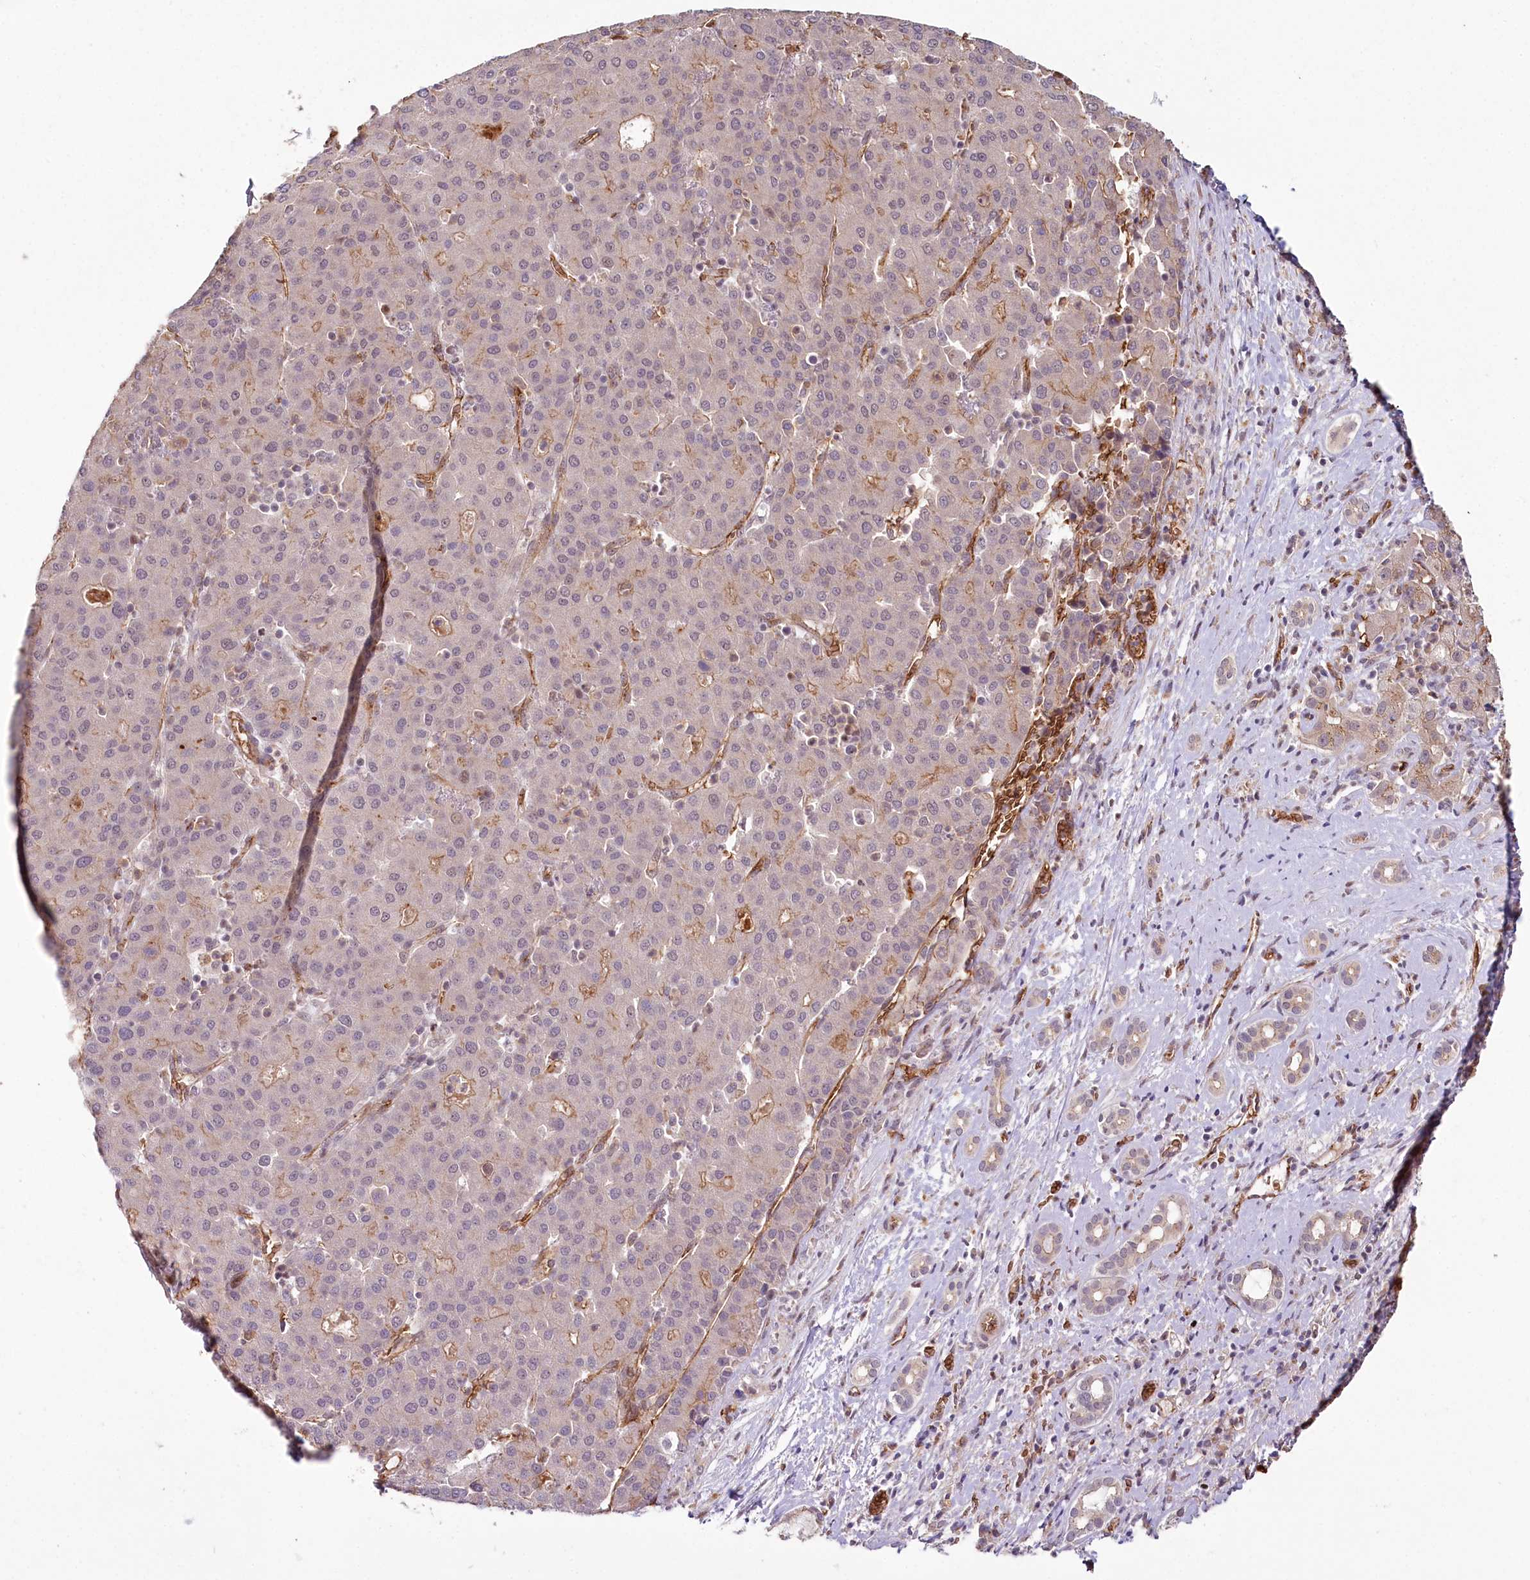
{"staining": {"intensity": "weak", "quantity": "<25%", "location": "cytoplasmic/membranous,nuclear"}, "tissue": "liver cancer", "cell_type": "Tumor cells", "image_type": "cancer", "snomed": [{"axis": "morphology", "description": "Carcinoma, Hepatocellular, NOS"}, {"axis": "topography", "description": "Liver"}], "caption": "Liver hepatocellular carcinoma stained for a protein using immunohistochemistry shows no staining tumor cells.", "gene": "ALKBH8", "patient": {"sex": "male", "age": 65}}